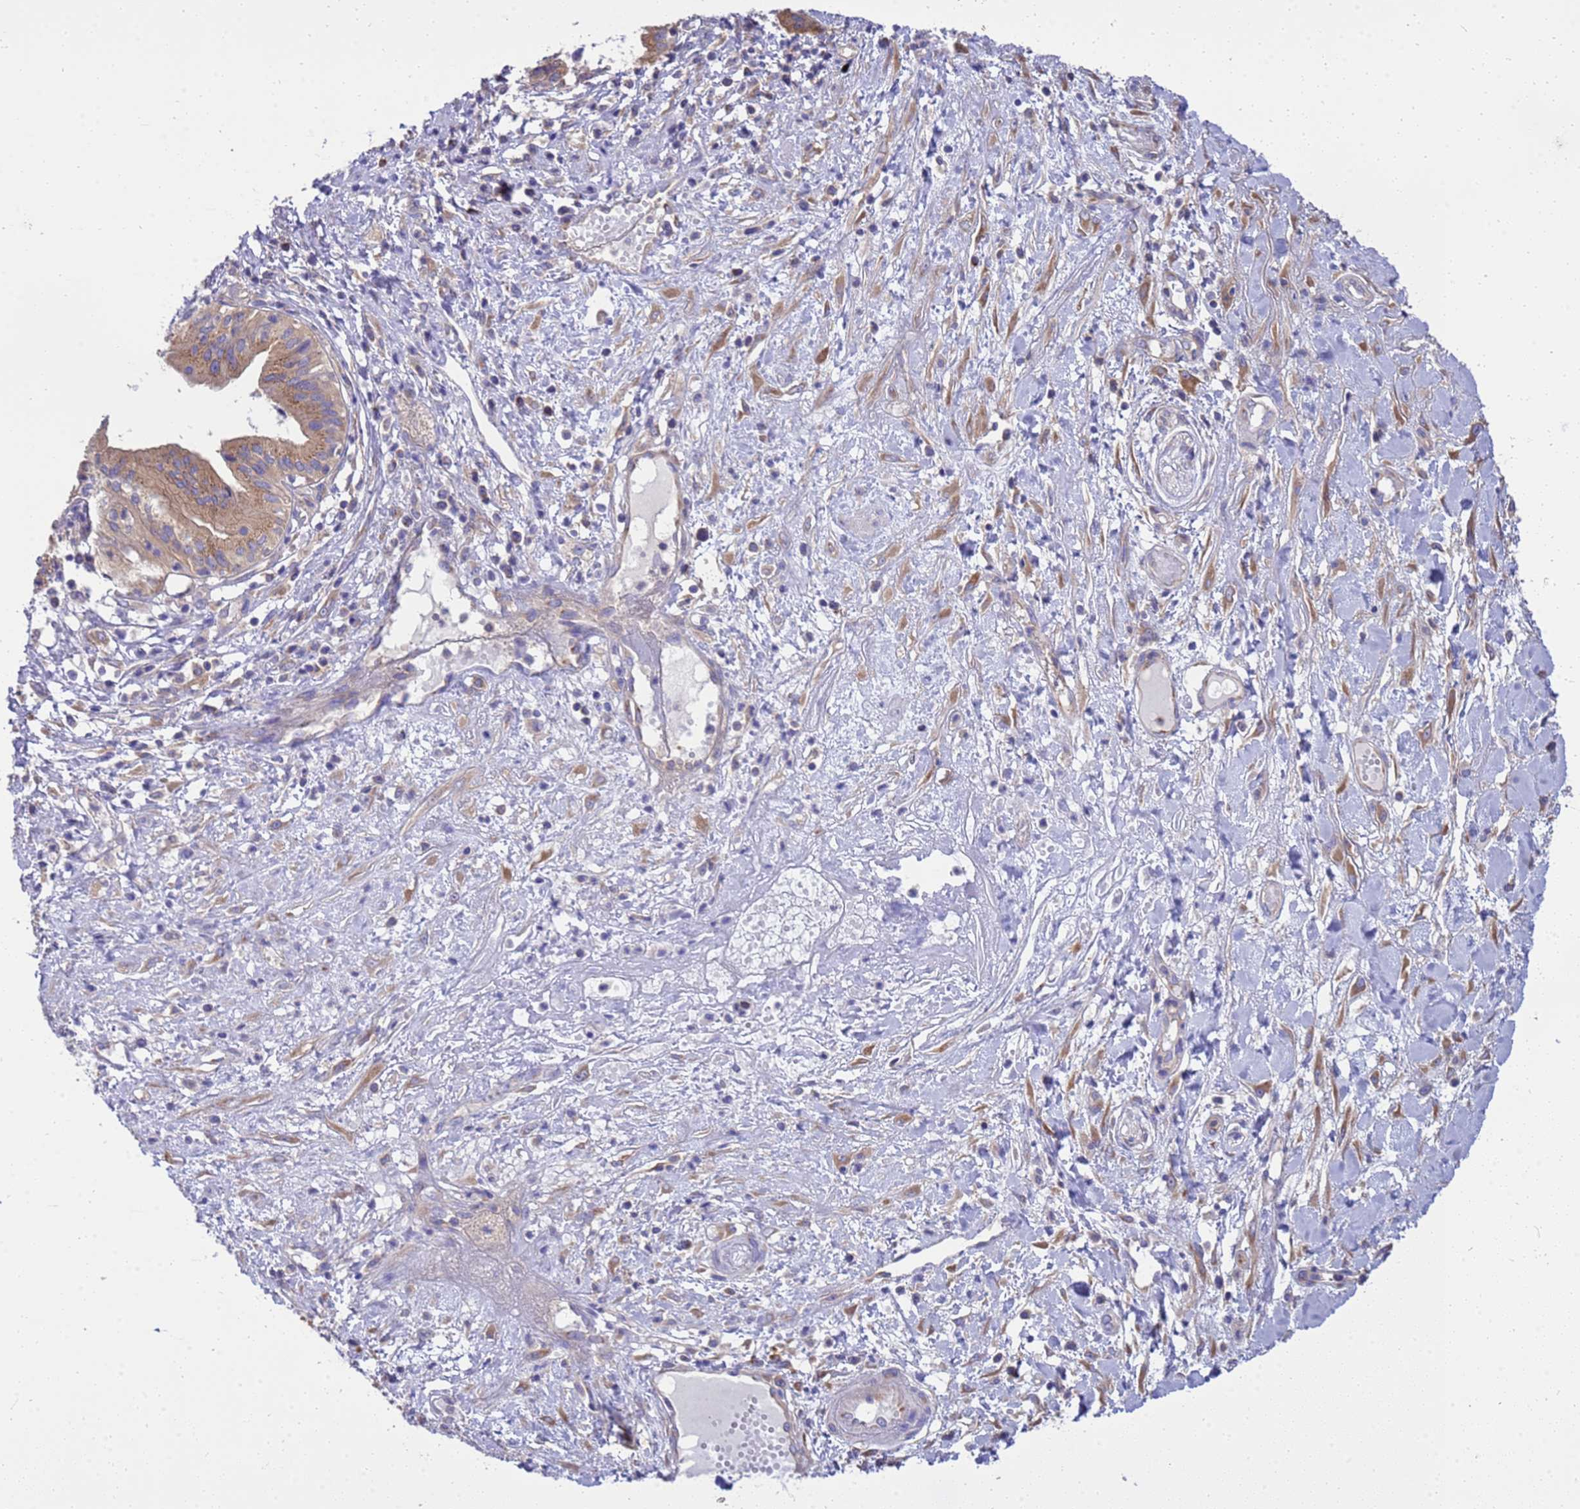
{"staining": {"intensity": "moderate", "quantity": ">75%", "location": "cytoplasmic/membranous"}, "tissue": "pancreatic cancer", "cell_type": "Tumor cells", "image_type": "cancer", "snomed": [{"axis": "morphology", "description": "Adenocarcinoma, NOS"}, {"axis": "topography", "description": "Pancreas"}], "caption": "Immunohistochemistry (IHC) (DAB (3,3'-diaminobenzidine)) staining of human pancreatic cancer (adenocarcinoma) demonstrates moderate cytoplasmic/membranous protein staining in about >75% of tumor cells. (Stains: DAB (3,3'-diaminobenzidine) in brown, nuclei in blue, Microscopy: brightfield microscopy at high magnification).", "gene": "ANAPC1", "patient": {"sex": "female", "age": 50}}